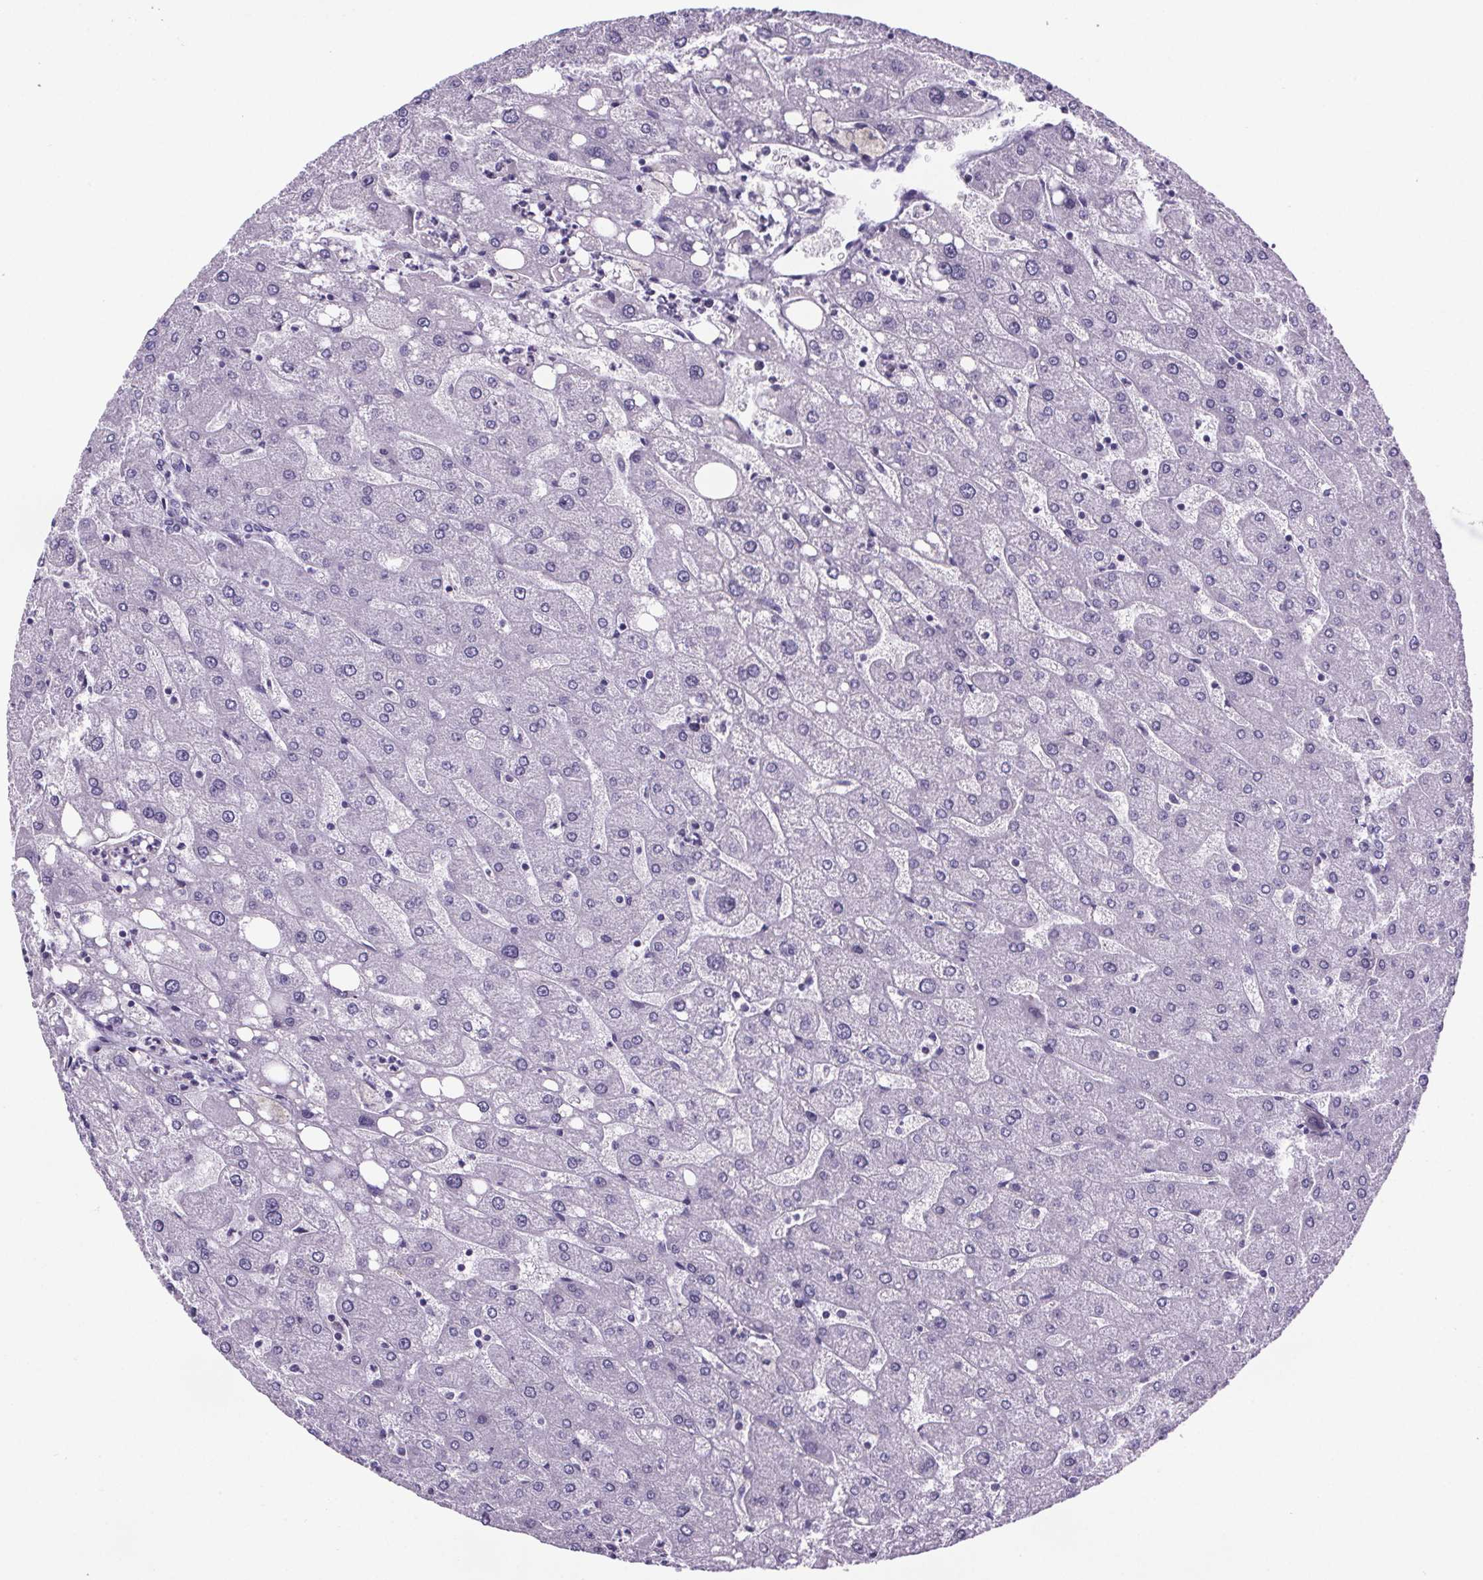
{"staining": {"intensity": "negative", "quantity": "none", "location": "none"}, "tissue": "liver", "cell_type": "Cholangiocytes", "image_type": "normal", "snomed": [{"axis": "morphology", "description": "Normal tissue, NOS"}, {"axis": "topography", "description": "Liver"}], "caption": "This is an IHC image of benign liver. There is no expression in cholangiocytes.", "gene": "CUBN", "patient": {"sex": "male", "age": 67}}